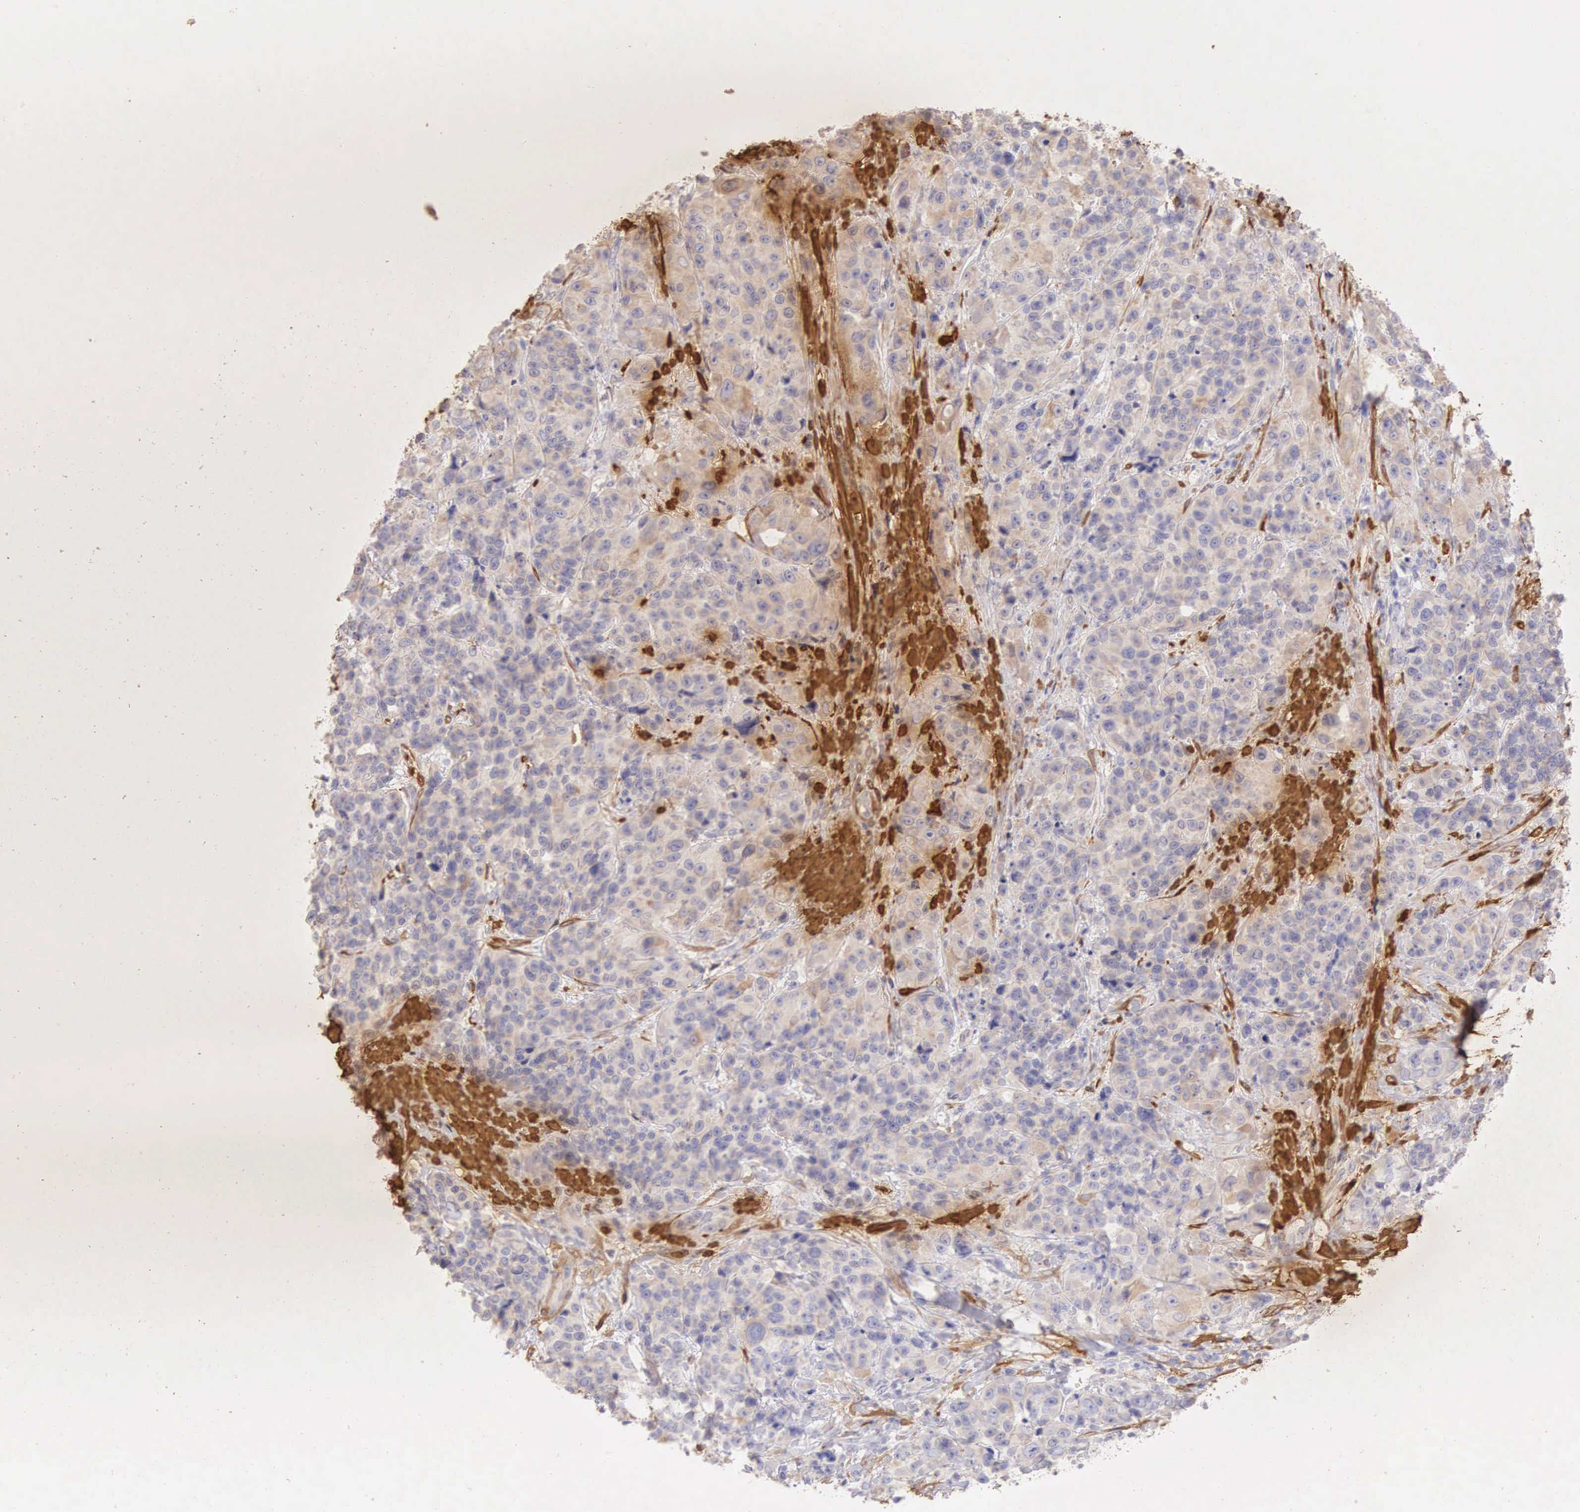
{"staining": {"intensity": "weak", "quantity": "<25%", "location": "cytoplasmic/membranous"}, "tissue": "urothelial cancer", "cell_type": "Tumor cells", "image_type": "cancer", "snomed": [{"axis": "morphology", "description": "Urothelial carcinoma, High grade"}, {"axis": "topography", "description": "Urinary bladder"}], "caption": "Human urothelial cancer stained for a protein using immunohistochemistry exhibits no expression in tumor cells.", "gene": "CNN1", "patient": {"sex": "female", "age": 81}}